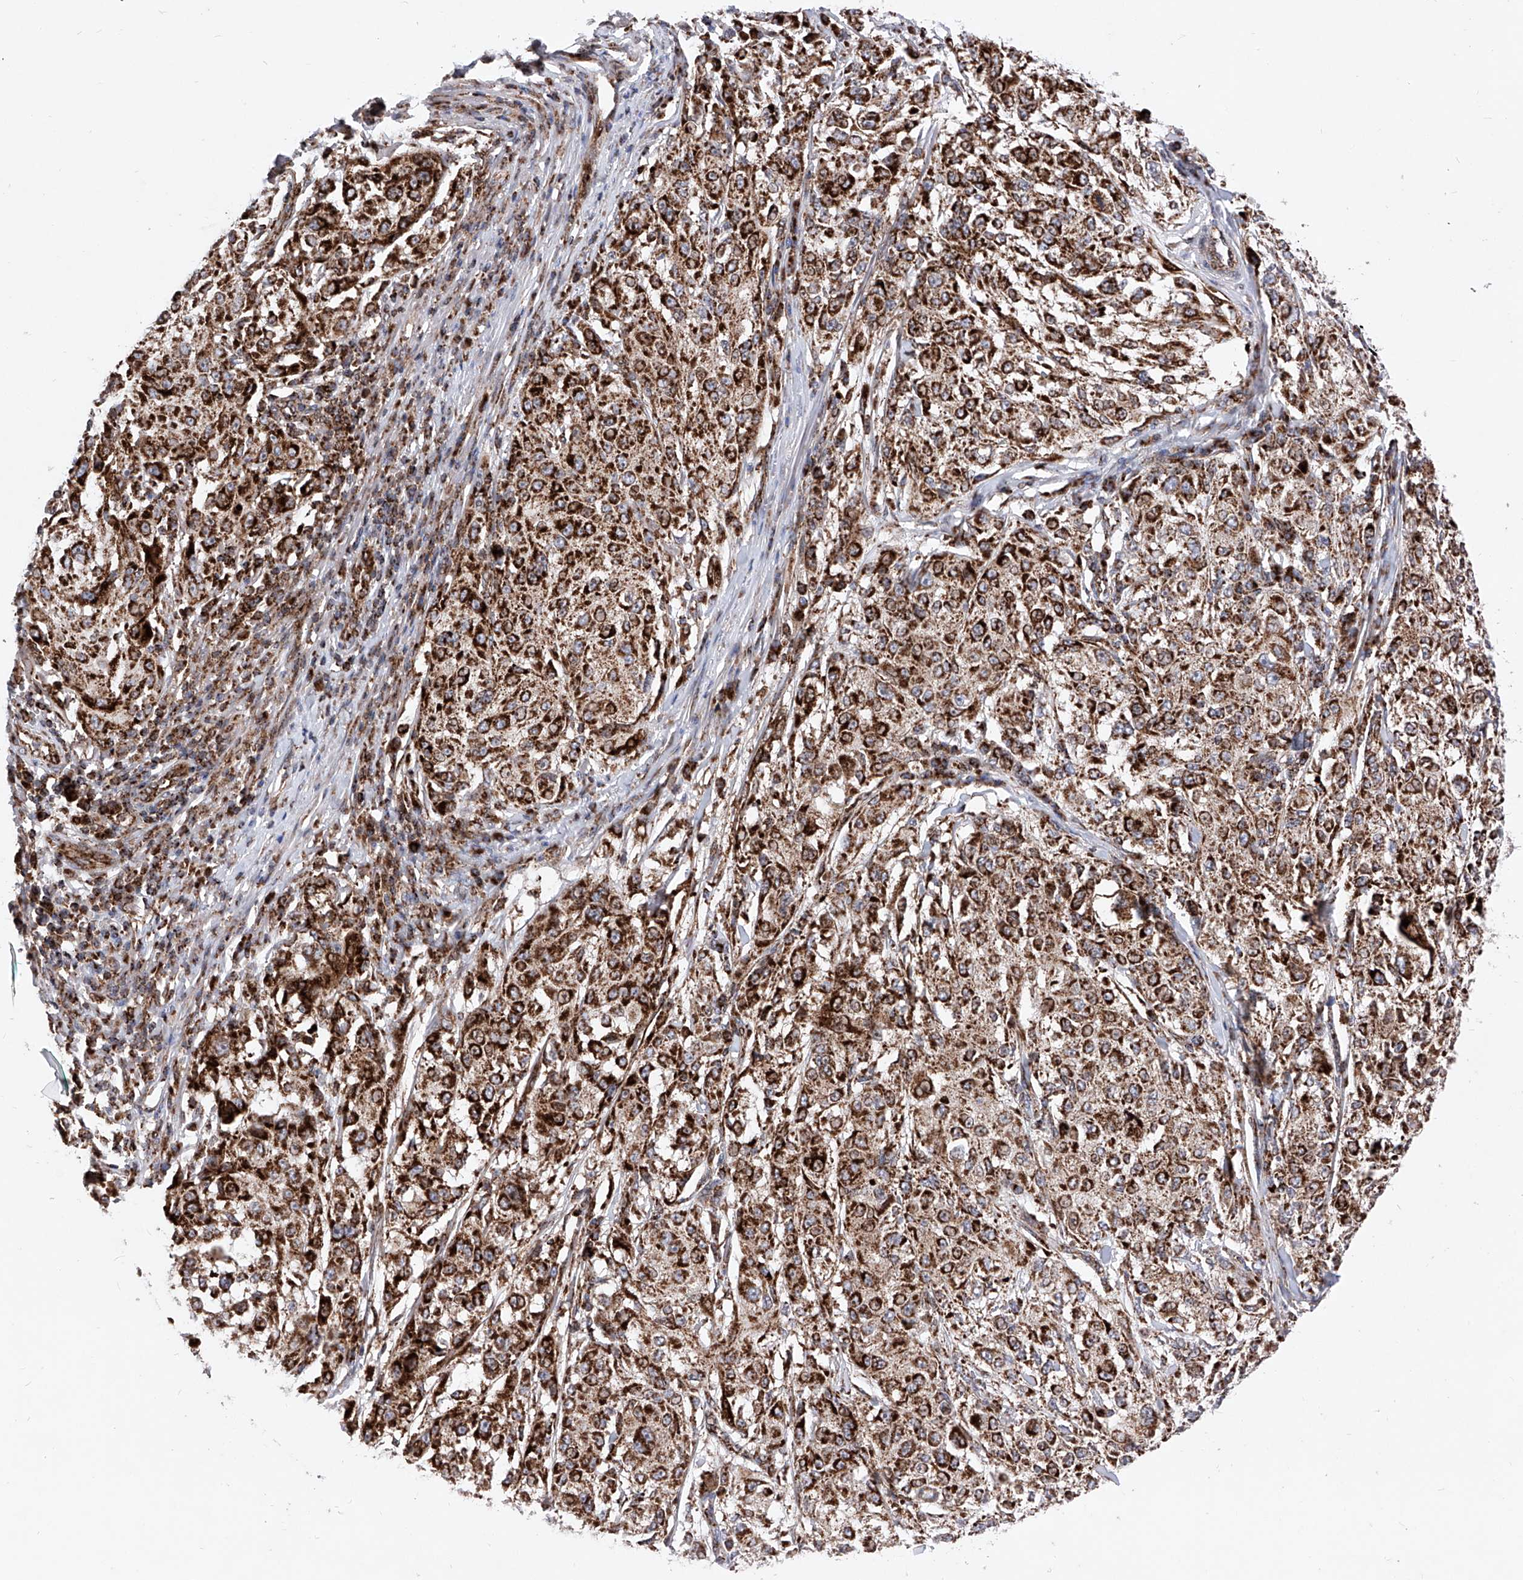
{"staining": {"intensity": "strong", "quantity": ">75%", "location": "cytoplasmic/membranous"}, "tissue": "melanoma", "cell_type": "Tumor cells", "image_type": "cancer", "snomed": [{"axis": "morphology", "description": "Necrosis, NOS"}, {"axis": "morphology", "description": "Malignant melanoma, NOS"}, {"axis": "topography", "description": "Skin"}], "caption": "Malignant melanoma stained with a protein marker displays strong staining in tumor cells.", "gene": "SEMA6A", "patient": {"sex": "female", "age": 87}}